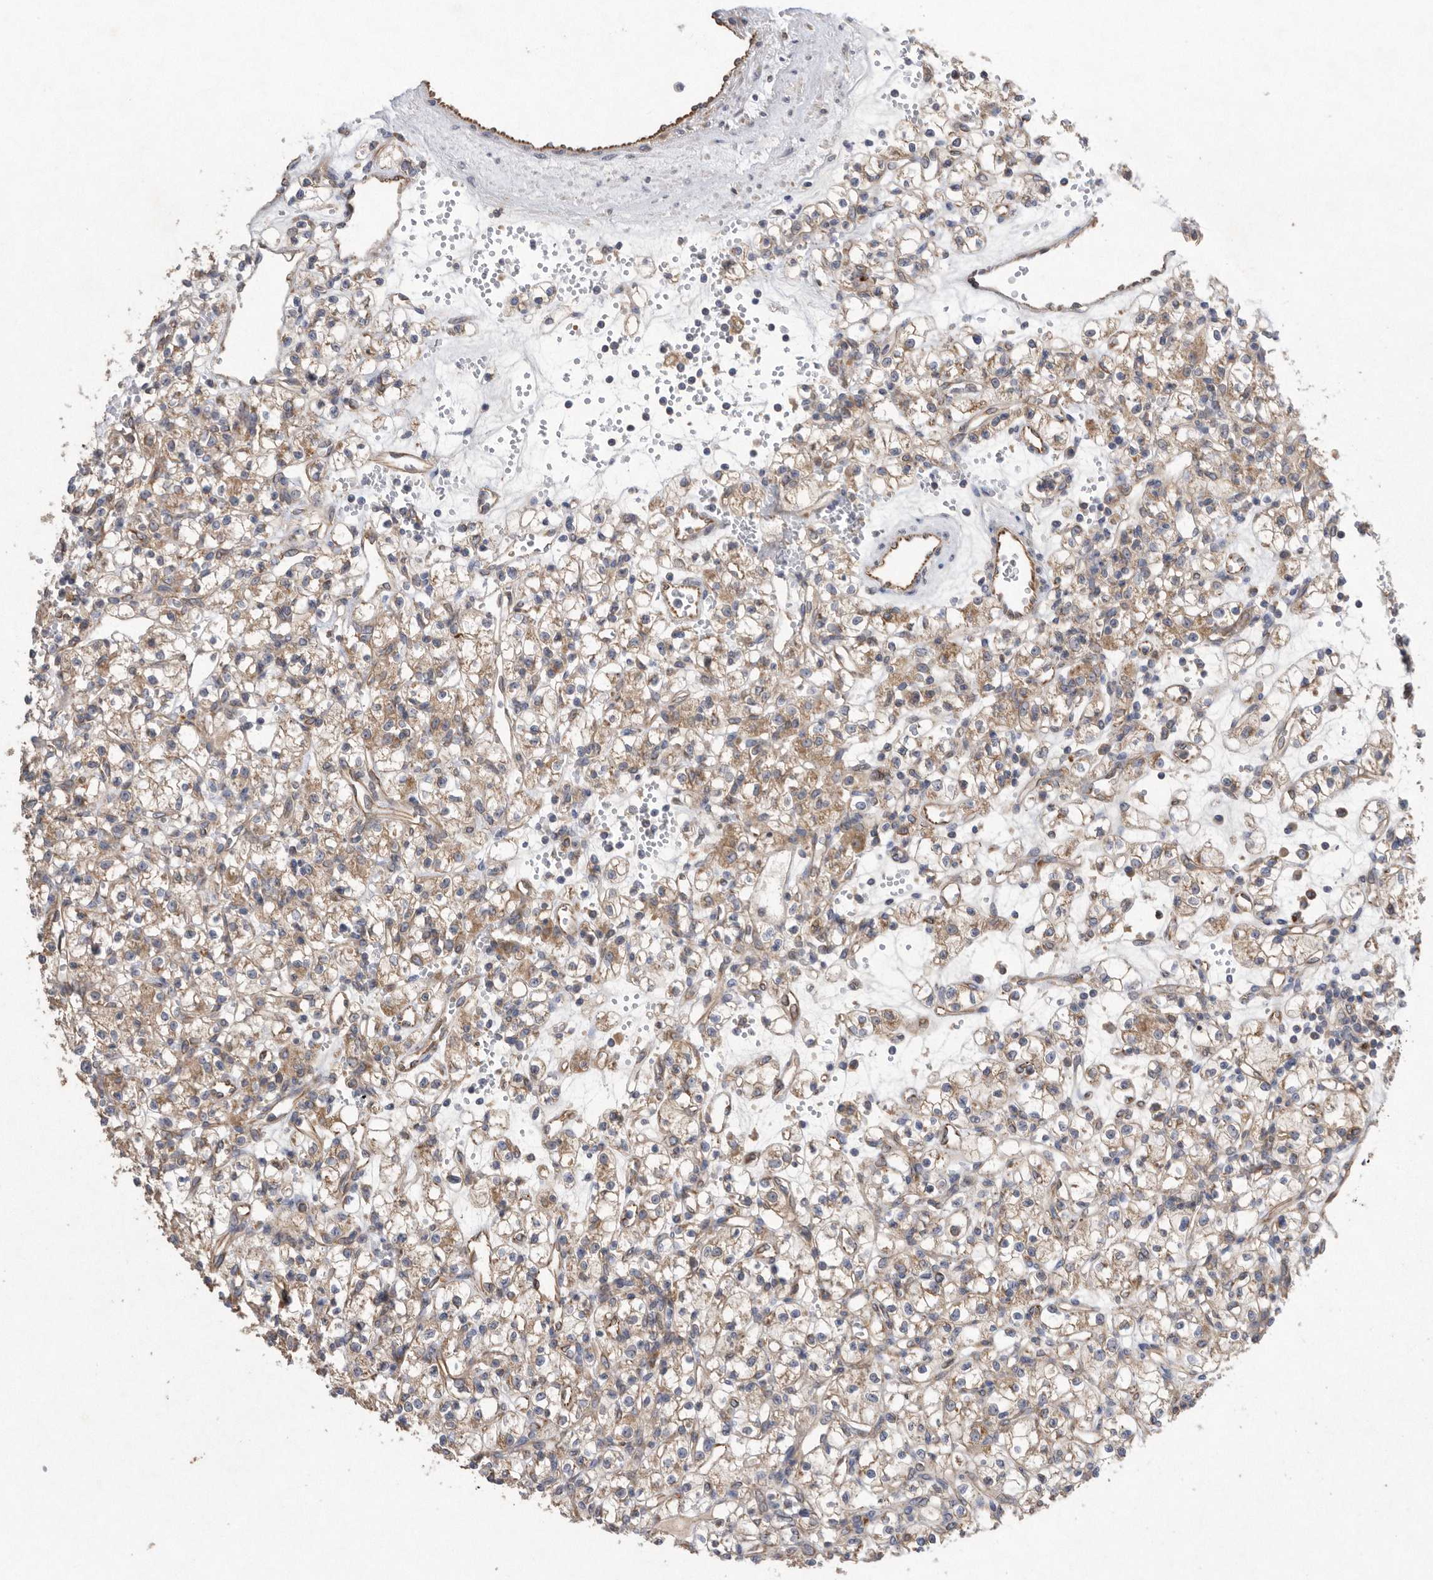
{"staining": {"intensity": "moderate", "quantity": ">75%", "location": "cytoplasmic/membranous"}, "tissue": "renal cancer", "cell_type": "Tumor cells", "image_type": "cancer", "snomed": [{"axis": "morphology", "description": "Adenocarcinoma, NOS"}, {"axis": "topography", "description": "Kidney"}], "caption": "A high-resolution micrograph shows immunohistochemistry (IHC) staining of renal cancer, which displays moderate cytoplasmic/membranous staining in about >75% of tumor cells.", "gene": "PON2", "patient": {"sex": "female", "age": 59}}